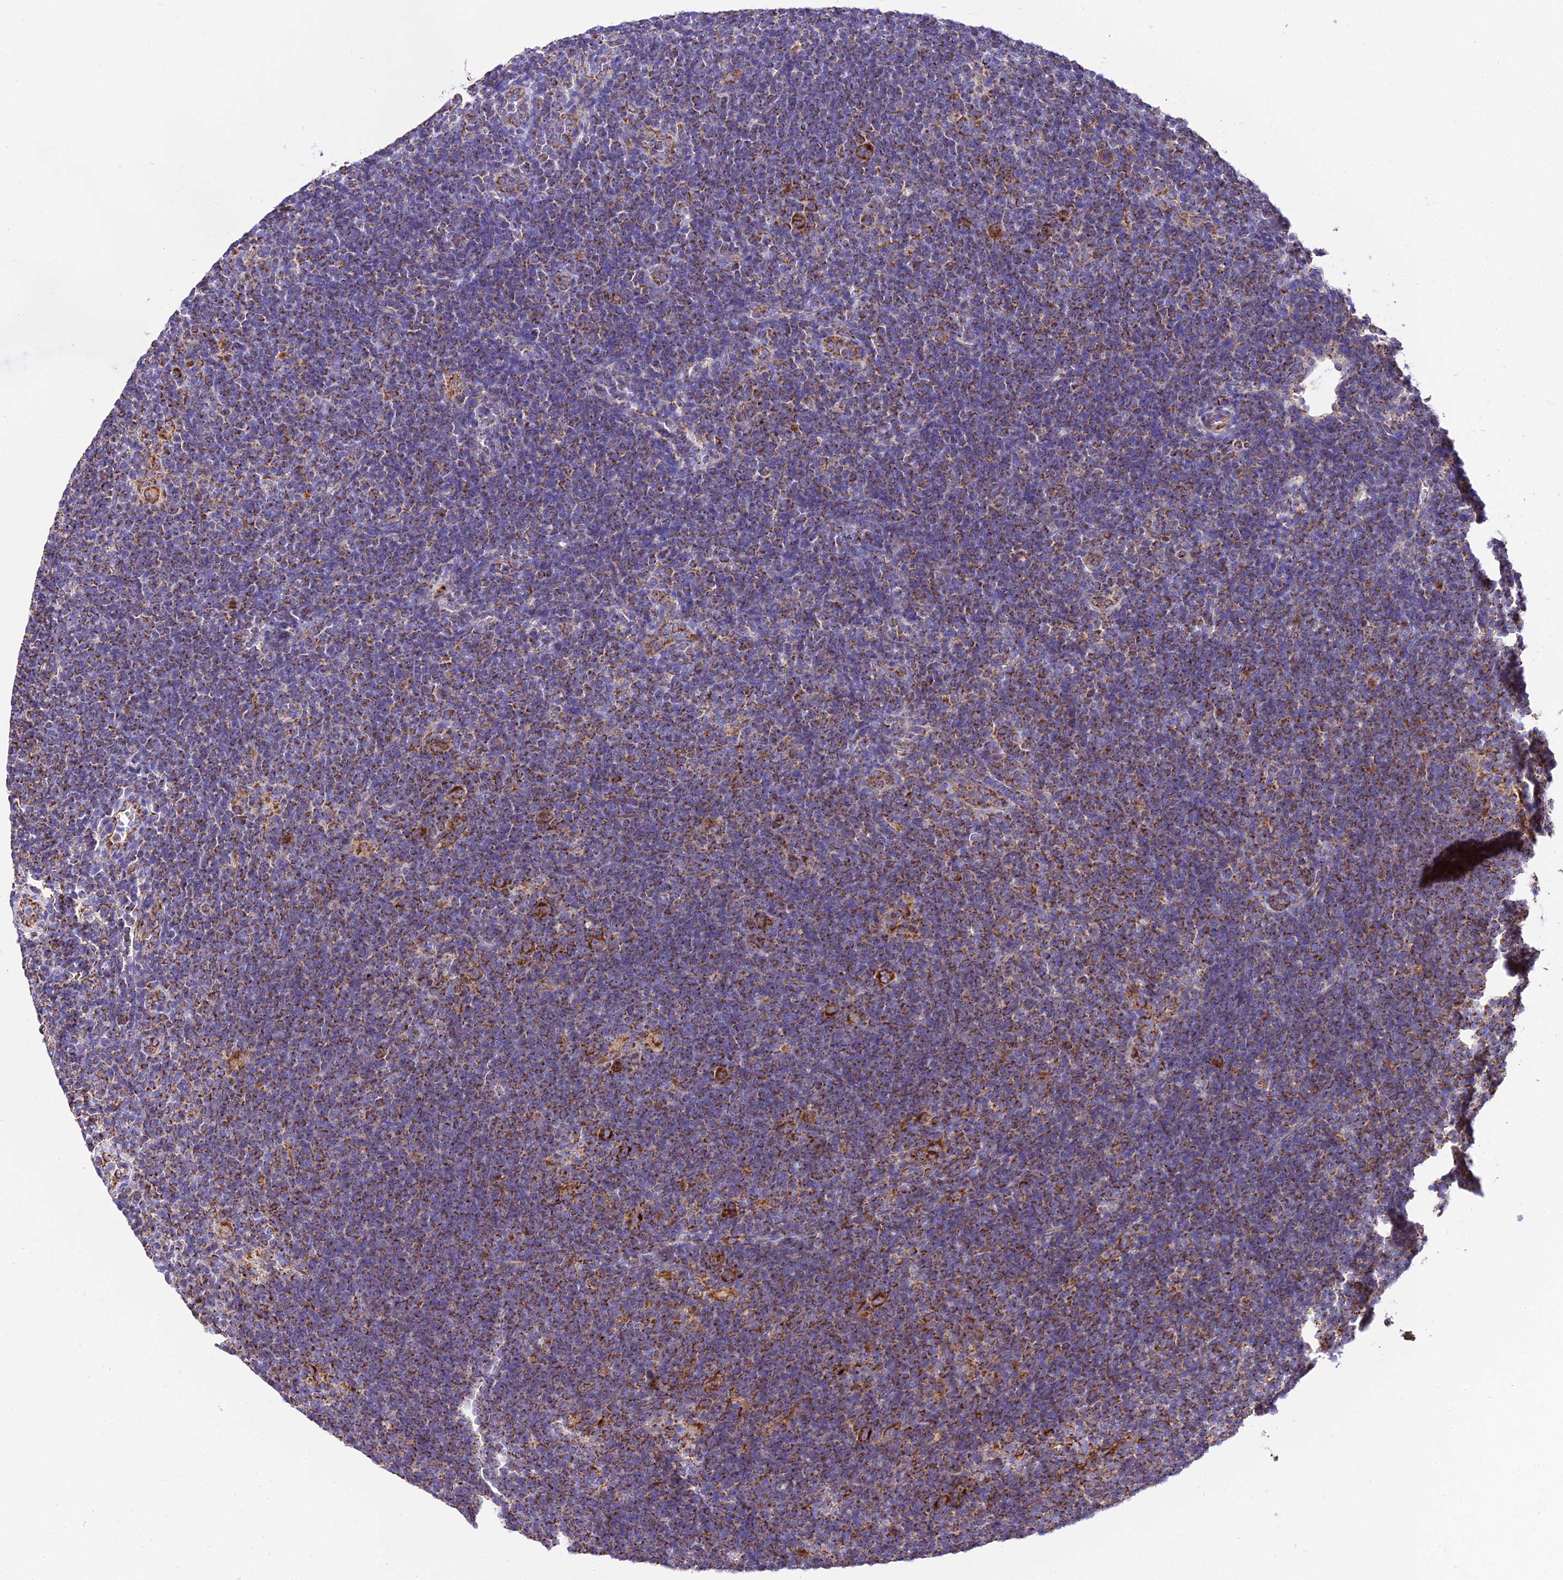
{"staining": {"intensity": "strong", "quantity": ">75%", "location": "cytoplasmic/membranous"}, "tissue": "lymphoma", "cell_type": "Tumor cells", "image_type": "cancer", "snomed": [{"axis": "morphology", "description": "Hodgkin's disease, NOS"}, {"axis": "topography", "description": "Lymph node"}], "caption": "A high-resolution image shows IHC staining of lymphoma, which reveals strong cytoplasmic/membranous staining in about >75% of tumor cells.", "gene": "OCIAD1", "patient": {"sex": "female", "age": 57}}